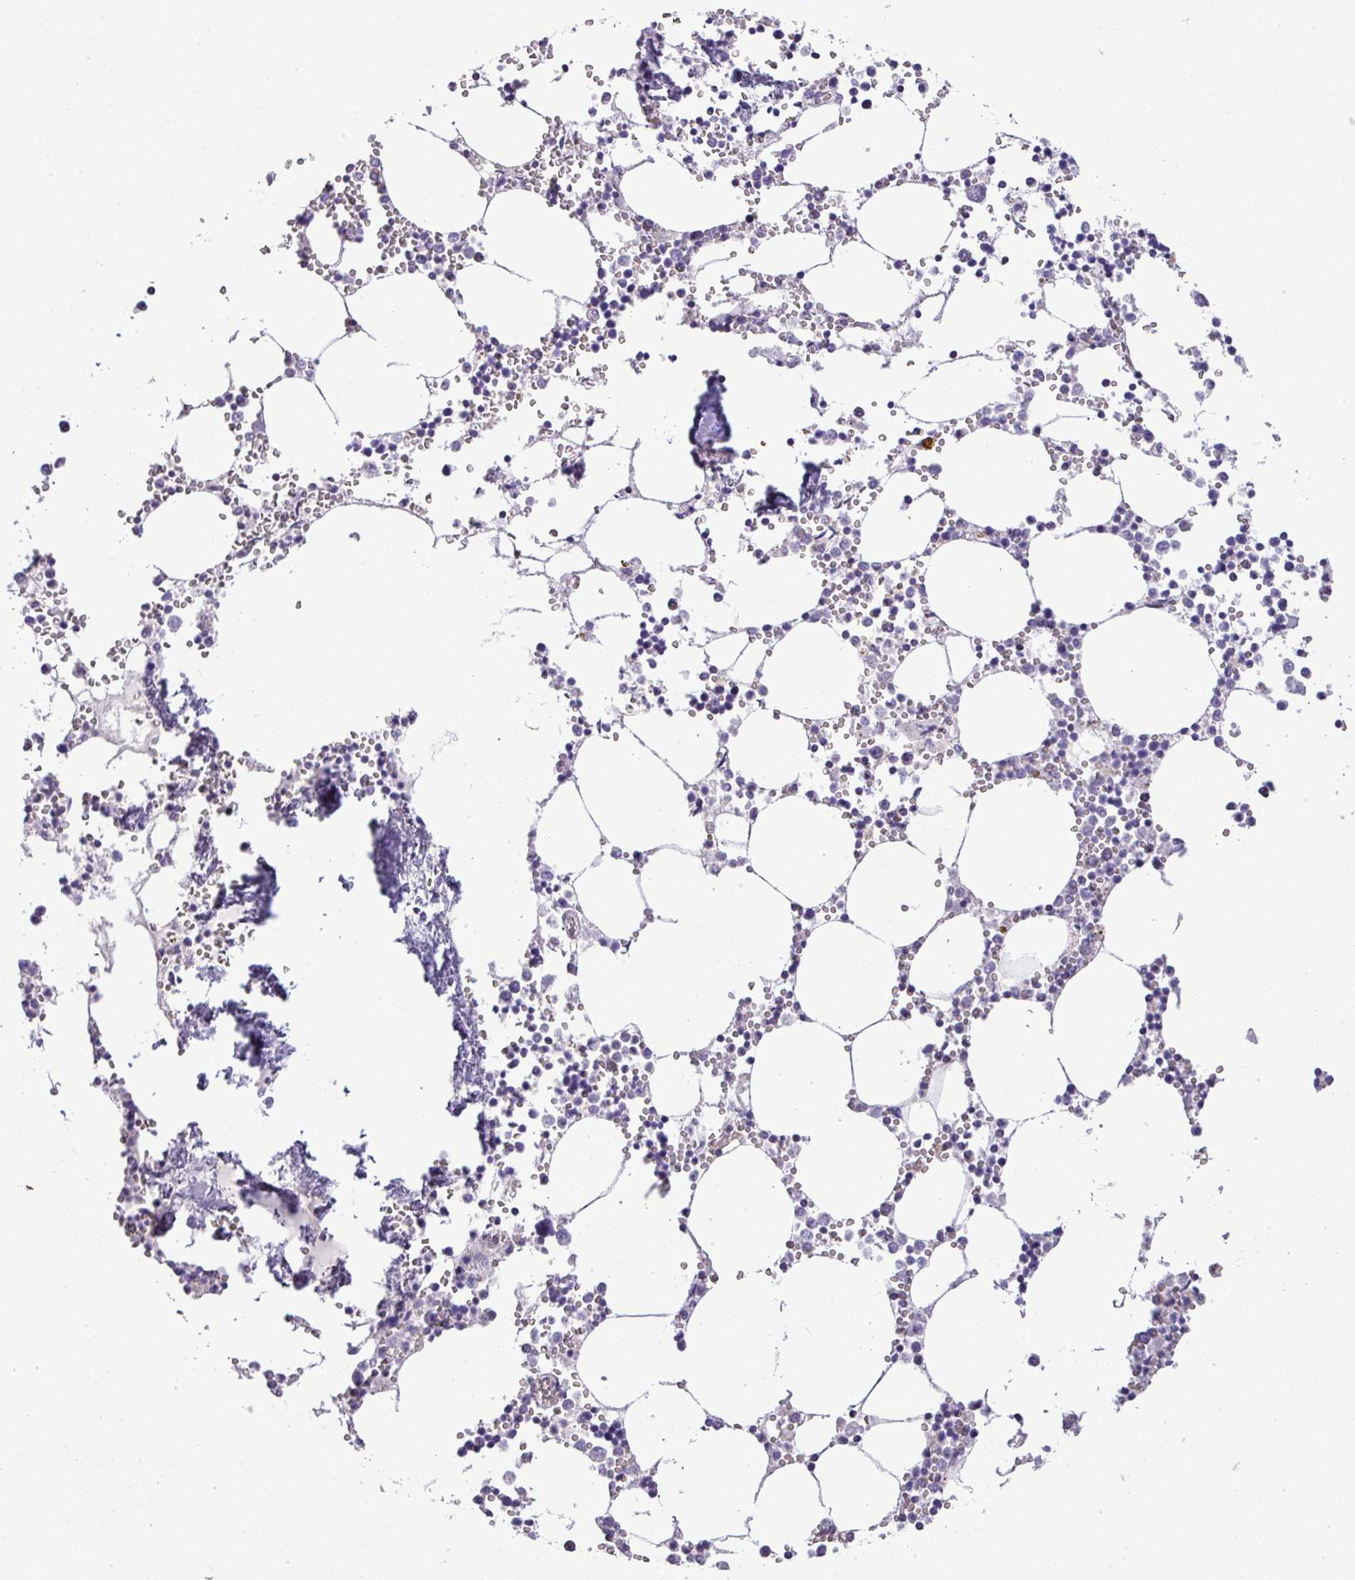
{"staining": {"intensity": "negative", "quantity": "none", "location": "none"}, "tissue": "bone marrow", "cell_type": "Hematopoietic cells", "image_type": "normal", "snomed": [{"axis": "morphology", "description": "Normal tissue, NOS"}, {"axis": "topography", "description": "Bone marrow"}], "caption": "Immunohistochemistry histopathology image of unremarkable bone marrow: bone marrow stained with DAB exhibits no significant protein staining in hematopoietic cells.", "gene": "ZNF81", "patient": {"sex": "male", "age": 54}}